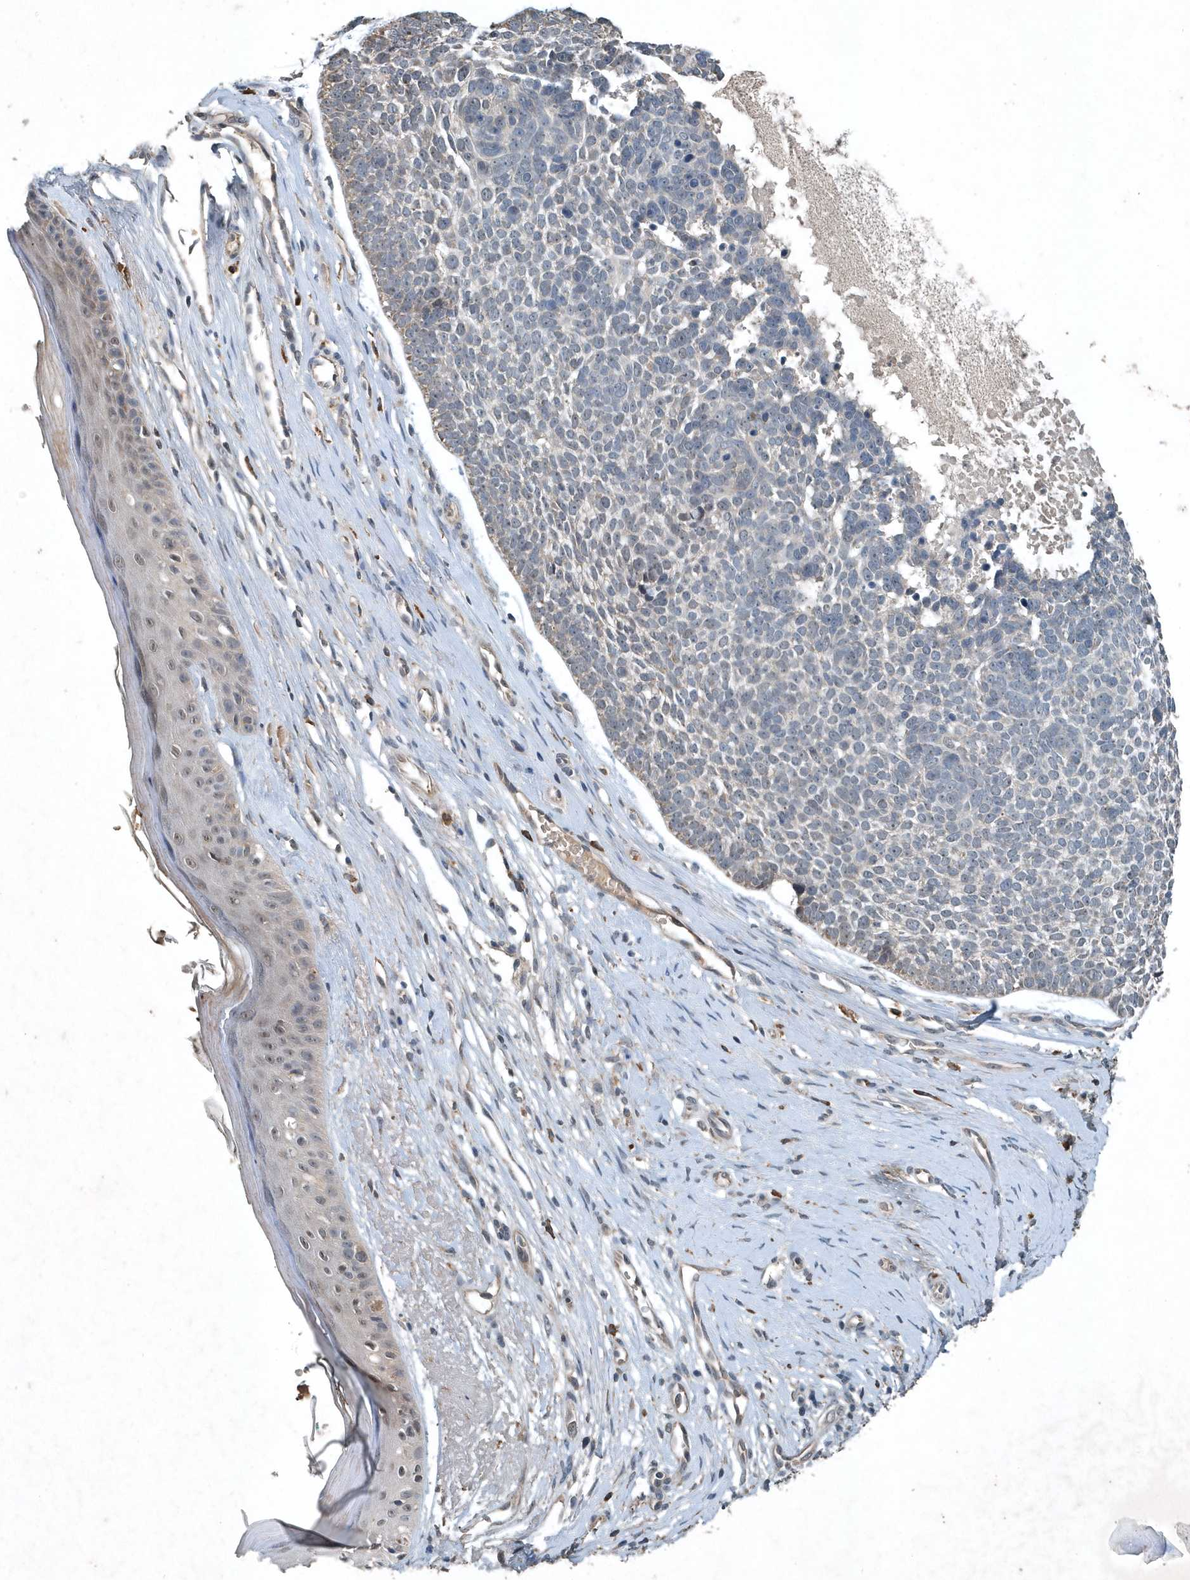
{"staining": {"intensity": "negative", "quantity": "none", "location": "none"}, "tissue": "skin cancer", "cell_type": "Tumor cells", "image_type": "cancer", "snomed": [{"axis": "morphology", "description": "Basal cell carcinoma"}, {"axis": "topography", "description": "Skin"}], "caption": "This is a image of IHC staining of skin basal cell carcinoma, which shows no staining in tumor cells. (Brightfield microscopy of DAB (3,3'-diaminobenzidine) immunohistochemistry at high magnification).", "gene": "SCFD2", "patient": {"sex": "female", "age": 81}}